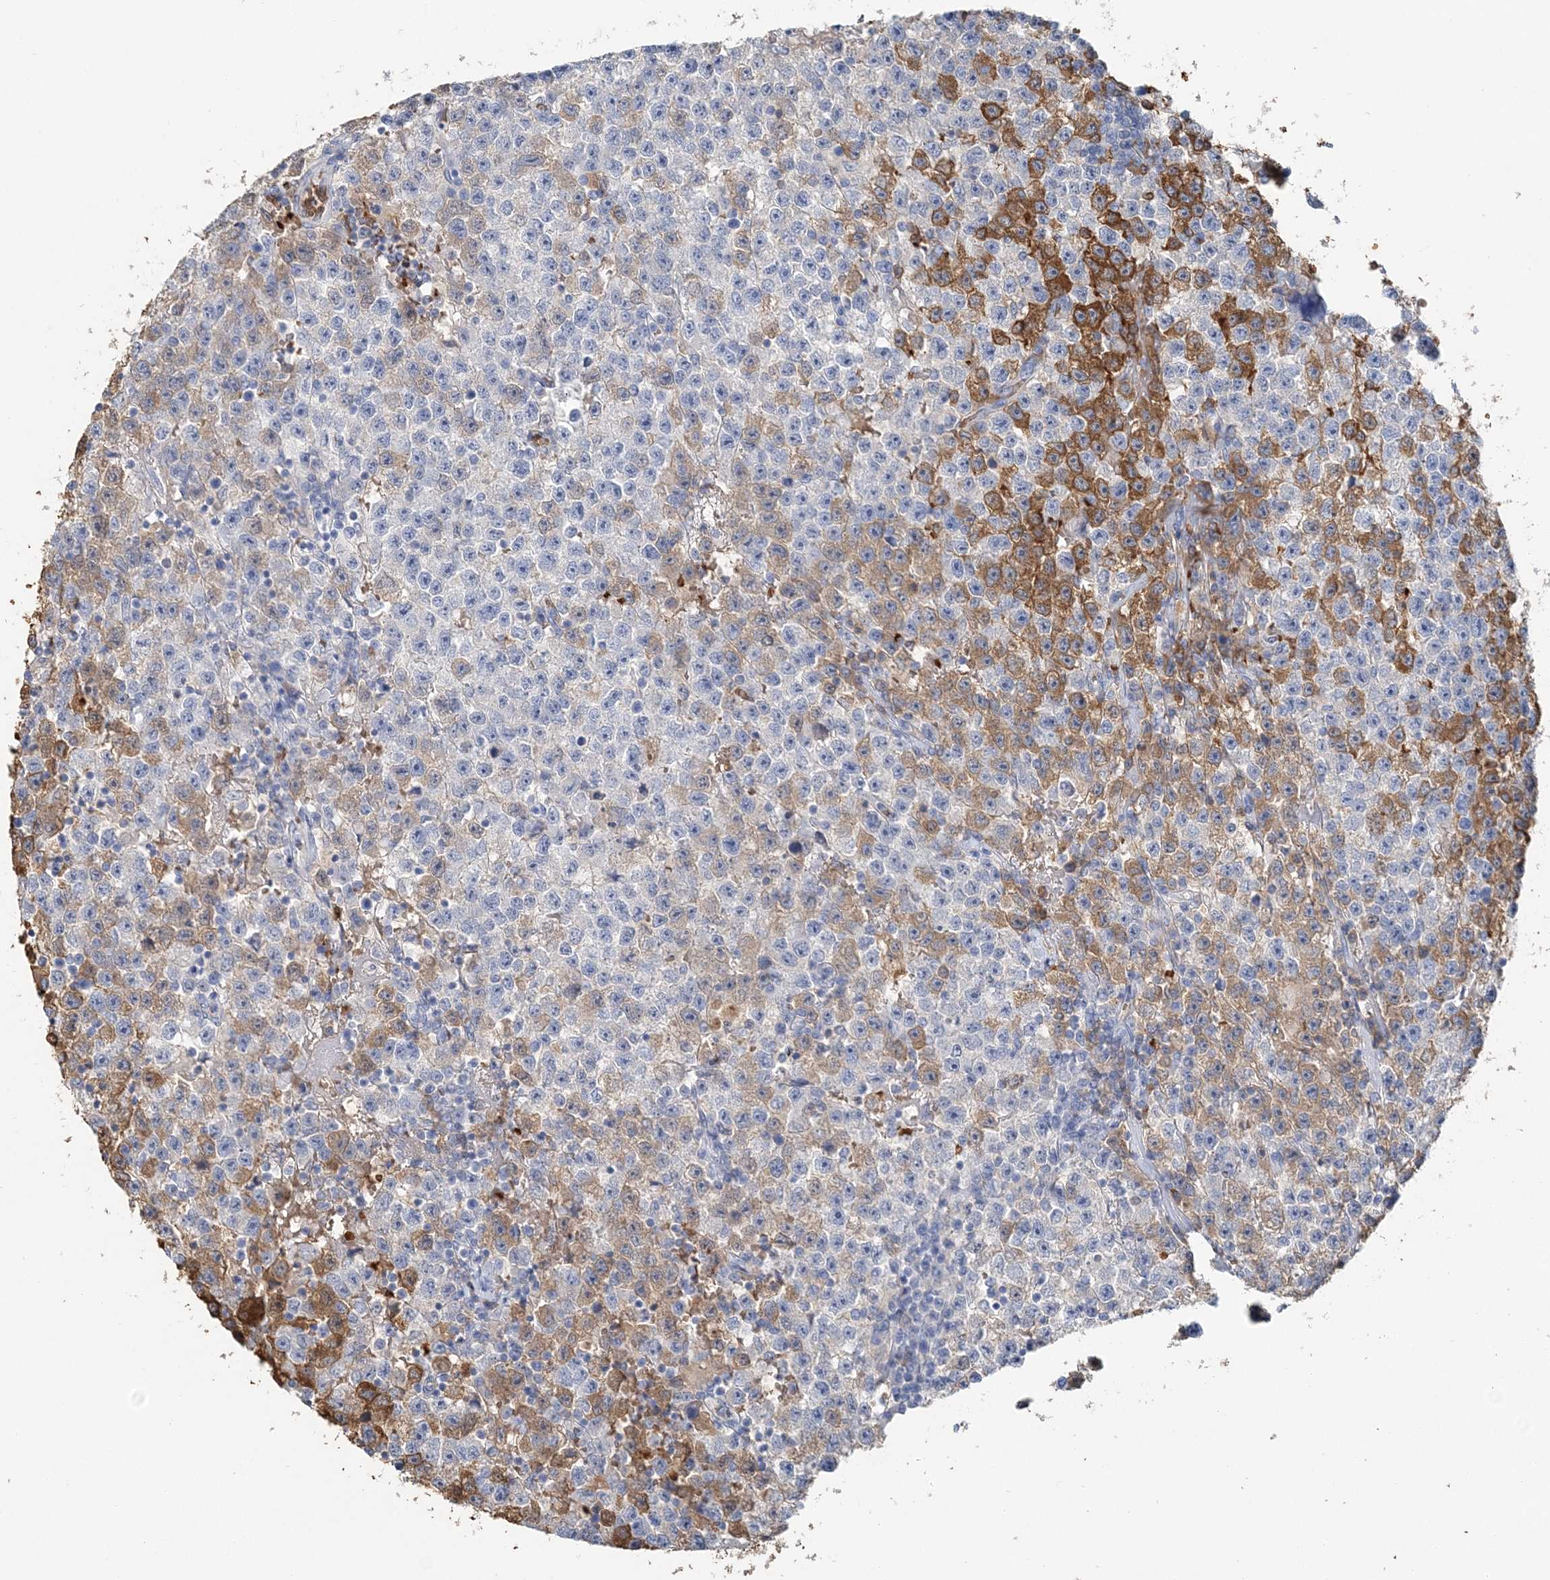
{"staining": {"intensity": "moderate", "quantity": "<25%", "location": "cytoplasmic/membranous"}, "tissue": "testis cancer", "cell_type": "Tumor cells", "image_type": "cancer", "snomed": [{"axis": "morphology", "description": "Seminoma, NOS"}, {"axis": "topography", "description": "Testis"}], "caption": "Approximately <25% of tumor cells in testis cancer reveal moderate cytoplasmic/membranous protein expression as visualized by brown immunohistochemical staining.", "gene": "HBD", "patient": {"sex": "male", "age": 22}}